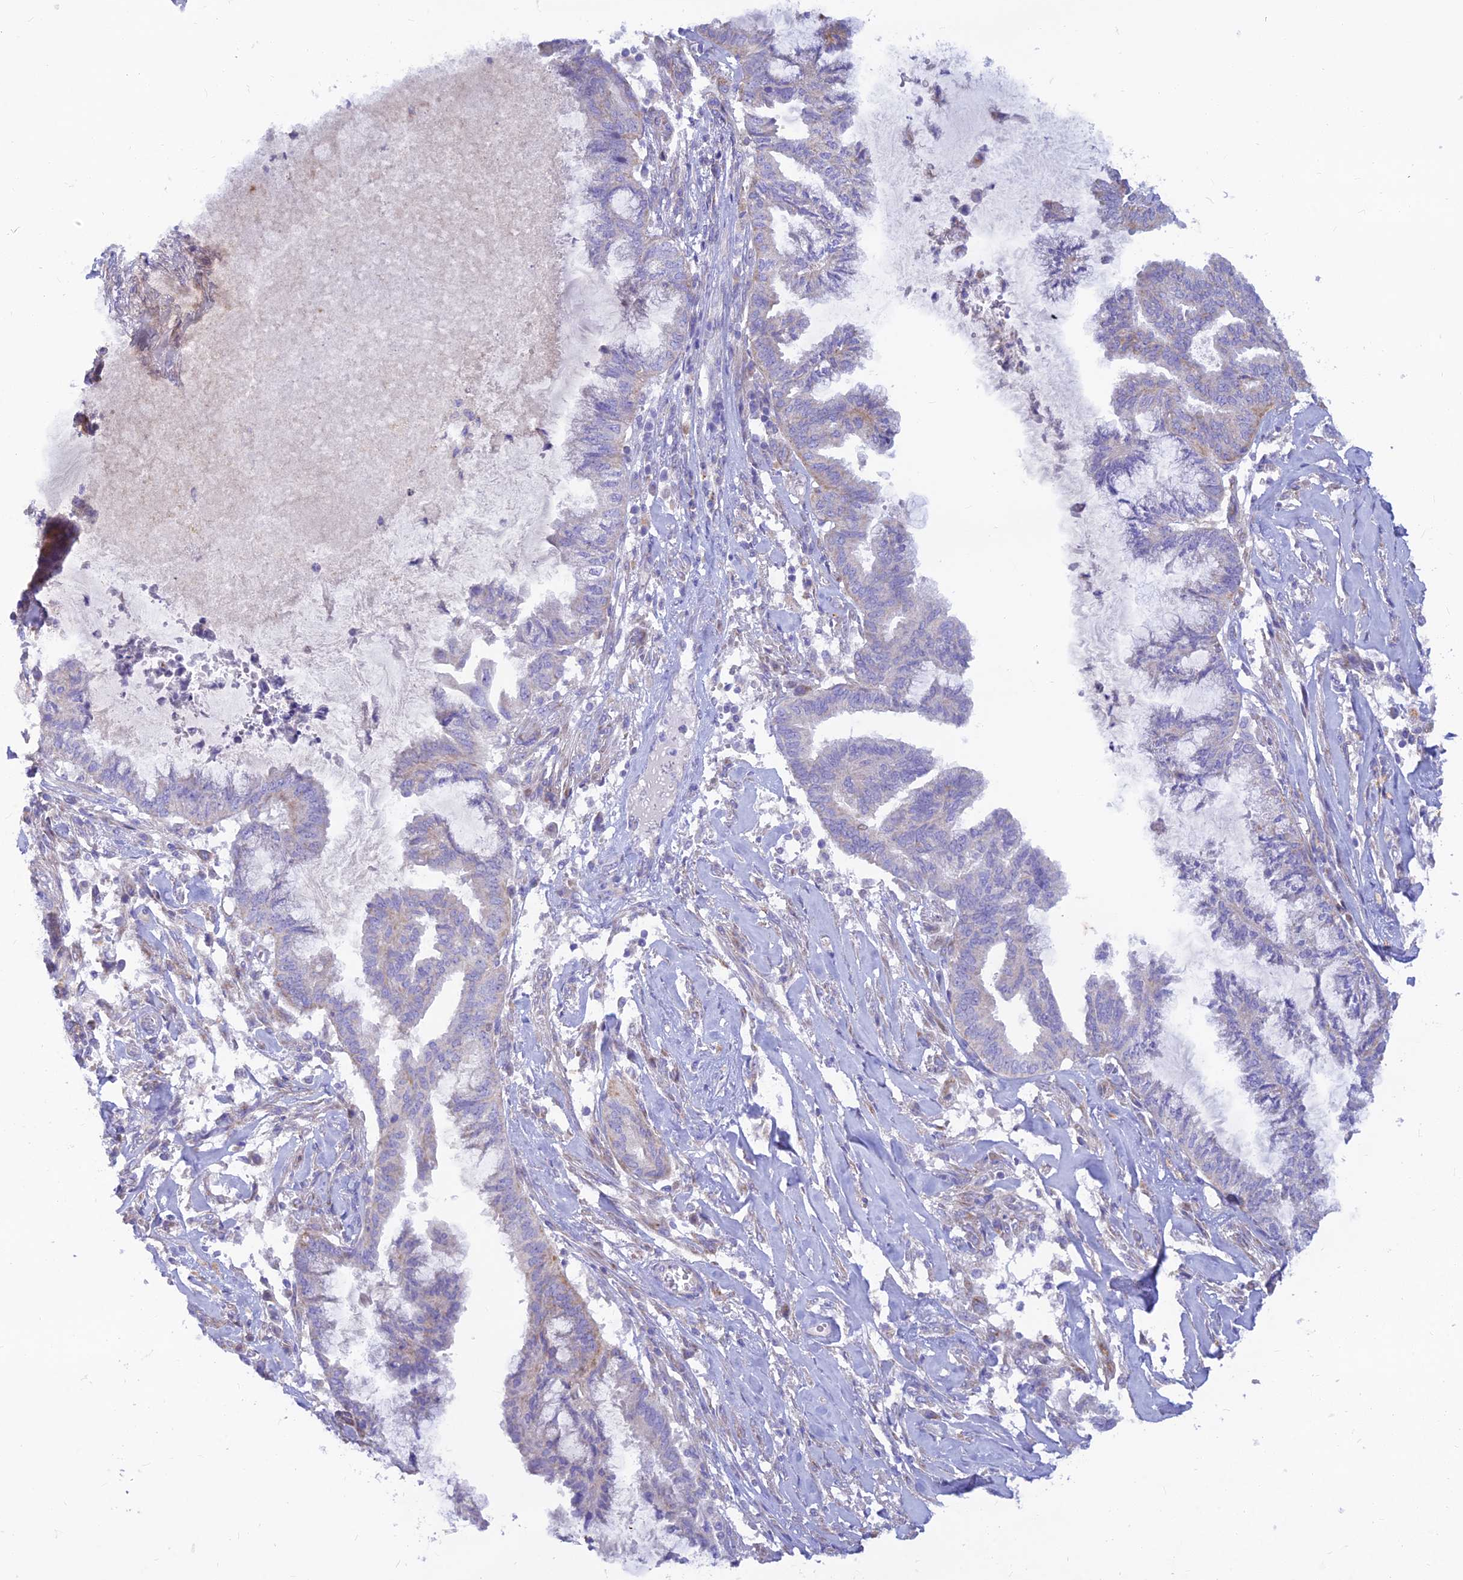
{"staining": {"intensity": "negative", "quantity": "none", "location": "none"}, "tissue": "endometrial cancer", "cell_type": "Tumor cells", "image_type": "cancer", "snomed": [{"axis": "morphology", "description": "Adenocarcinoma, NOS"}, {"axis": "topography", "description": "Endometrium"}], "caption": "Immunohistochemical staining of human endometrial cancer (adenocarcinoma) reveals no significant positivity in tumor cells.", "gene": "TMEM30B", "patient": {"sex": "female", "age": 86}}